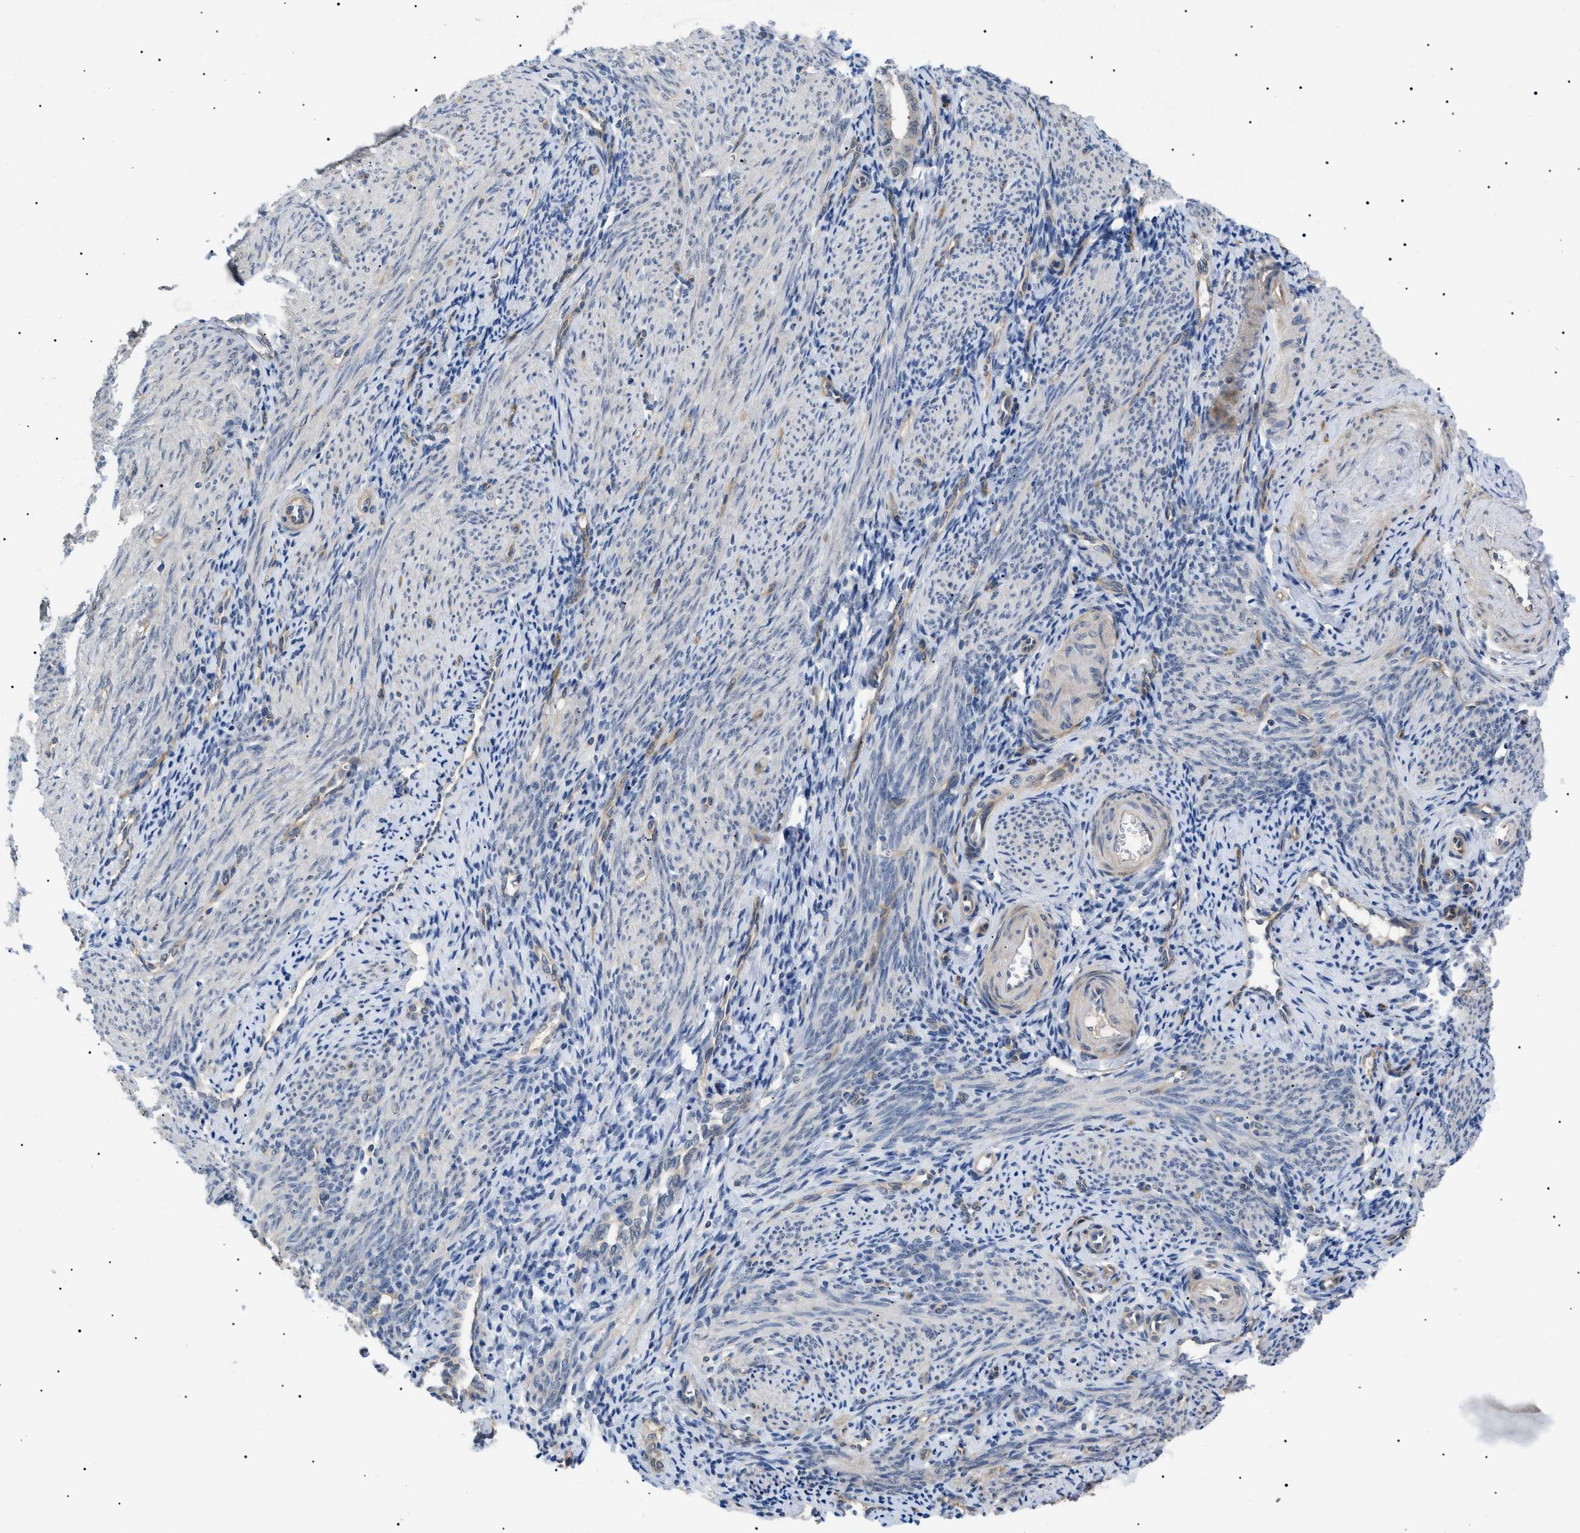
{"staining": {"intensity": "negative", "quantity": "none", "location": "none"}, "tissue": "endometrium", "cell_type": "Cells in endometrial stroma", "image_type": "normal", "snomed": [{"axis": "morphology", "description": "Normal tissue, NOS"}, {"axis": "topography", "description": "Endometrium"}], "caption": "DAB immunohistochemical staining of normal endometrium shows no significant positivity in cells in endometrial stroma.", "gene": "CRCP", "patient": {"sex": "female", "age": 50}}